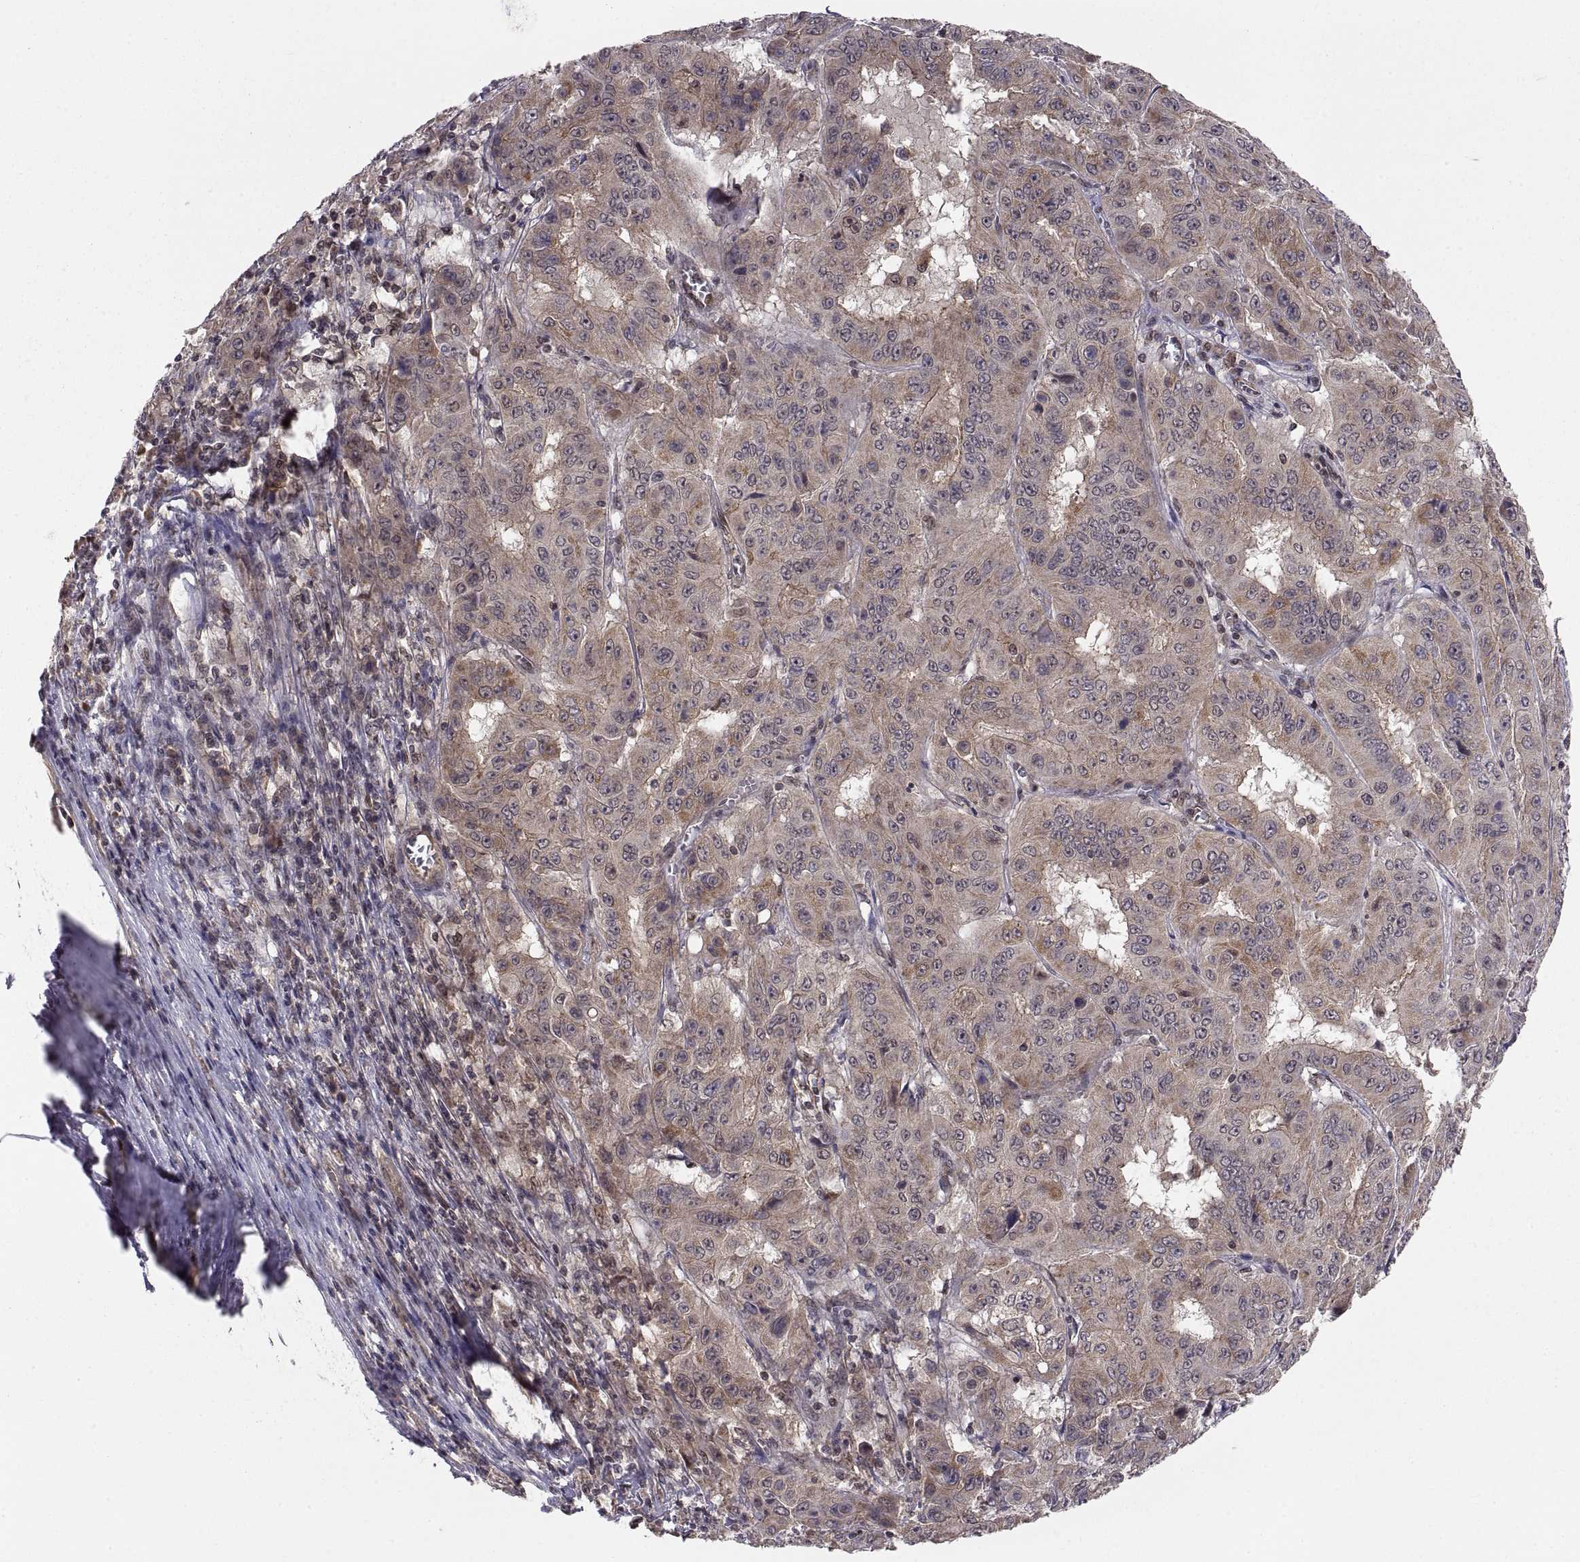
{"staining": {"intensity": "weak", "quantity": "25%-75%", "location": "cytoplasmic/membranous"}, "tissue": "pancreatic cancer", "cell_type": "Tumor cells", "image_type": "cancer", "snomed": [{"axis": "morphology", "description": "Adenocarcinoma, NOS"}, {"axis": "topography", "description": "Pancreas"}], "caption": "Weak cytoplasmic/membranous staining for a protein is seen in about 25%-75% of tumor cells of pancreatic adenocarcinoma using immunohistochemistry.", "gene": "ABL2", "patient": {"sex": "male", "age": 63}}